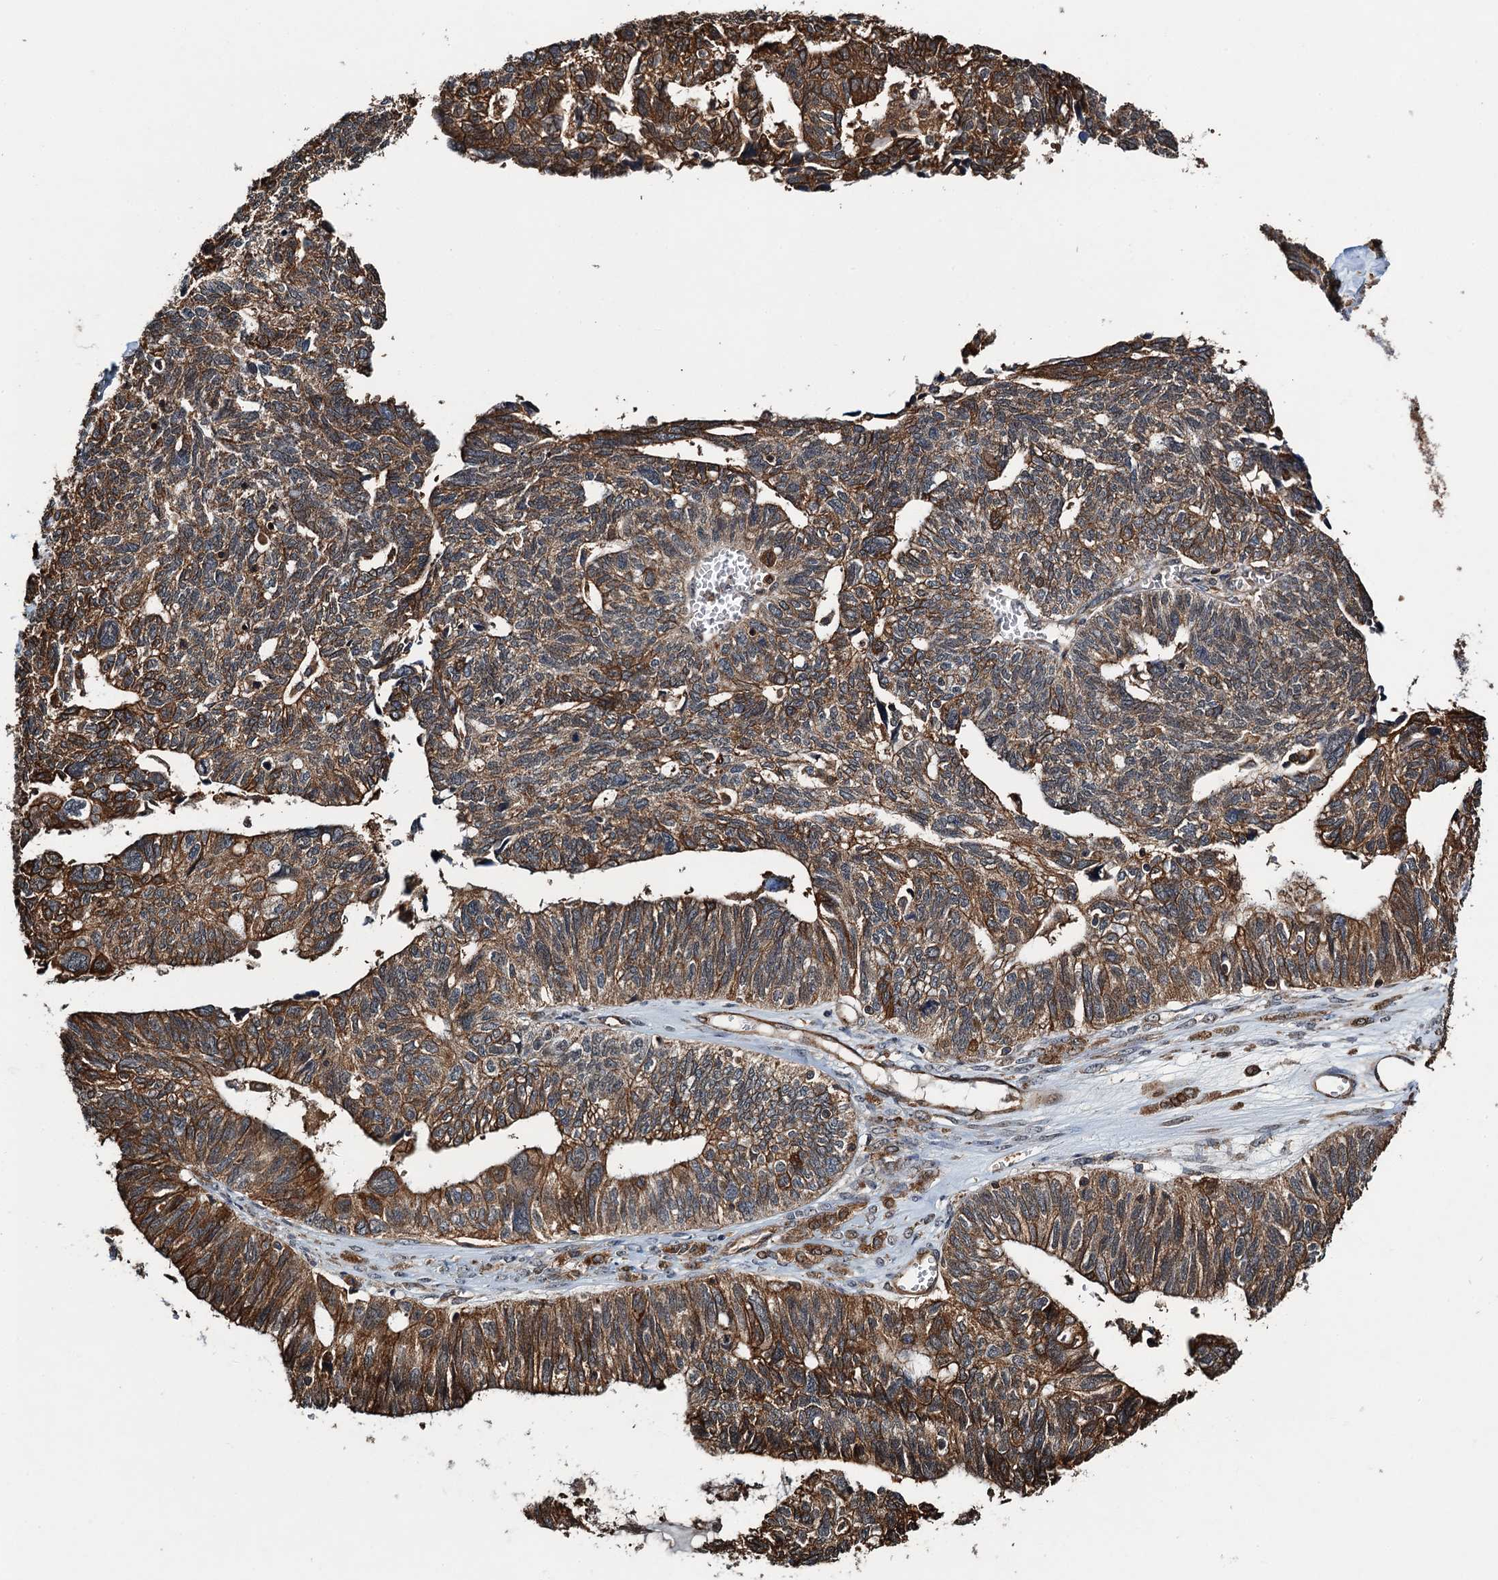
{"staining": {"intensity": "moderate", "quantity": ">75%", "location": "cytoplasmic/membranous"}, "tissue": "ovarian cancer", "cell_type": "Tumor cells", "image_type": "cancer", "snomed": [{"axis": "morphology", "description": "Cystadenocarcinoma, serous, NOS"}, {"axis": "topography", "description": "Ovary"}], "caption": "Moderate cytoplasmic/membranous positivity is identified in approximately >75% of tumor cells in ovarian serous cystadenocarcinoma.", "gene": "WHAMM", "patient": {"sex": "female", "age": 79}}